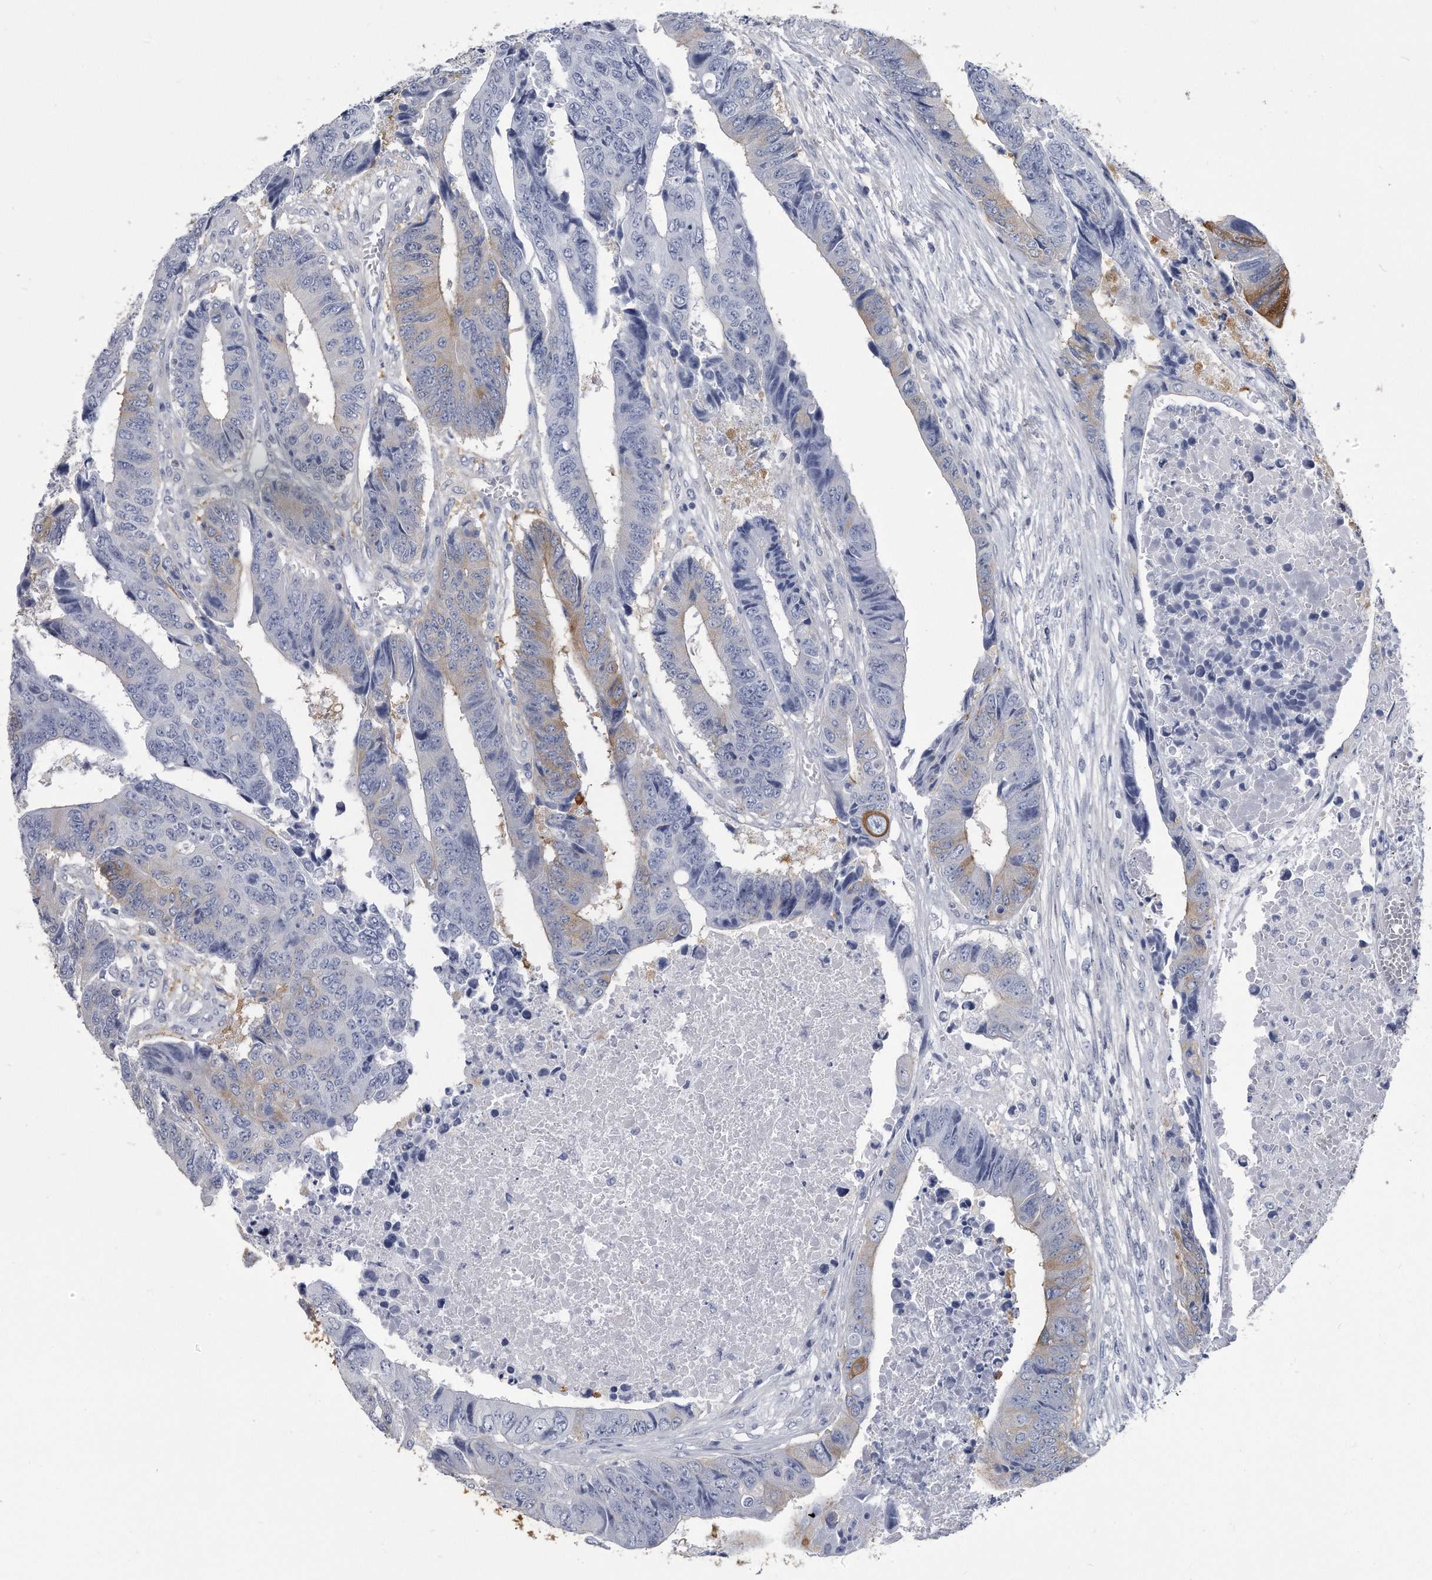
{"staining": {"intensity": "weak", "quantity": "<25%", "location": "cytoplasmic/membranous"}, "tissue": "colorectal cancer", "cell_type": "Tumor cells", "image_type": "cancer", "snomed": [{"axis": "morphology", "description": "Adenocarcinoma, NOS"}, {"axis": "topography", "description": "Rectum"}], "caption": "Immunohistochemistry image of neoplastic tissue: colorectal cancer (adenocarcinoma) stained with DAB displays no significant protein staining in tumor cells.", "gene": "PYGB", "patient": {"sex": "male", "age": 84}}